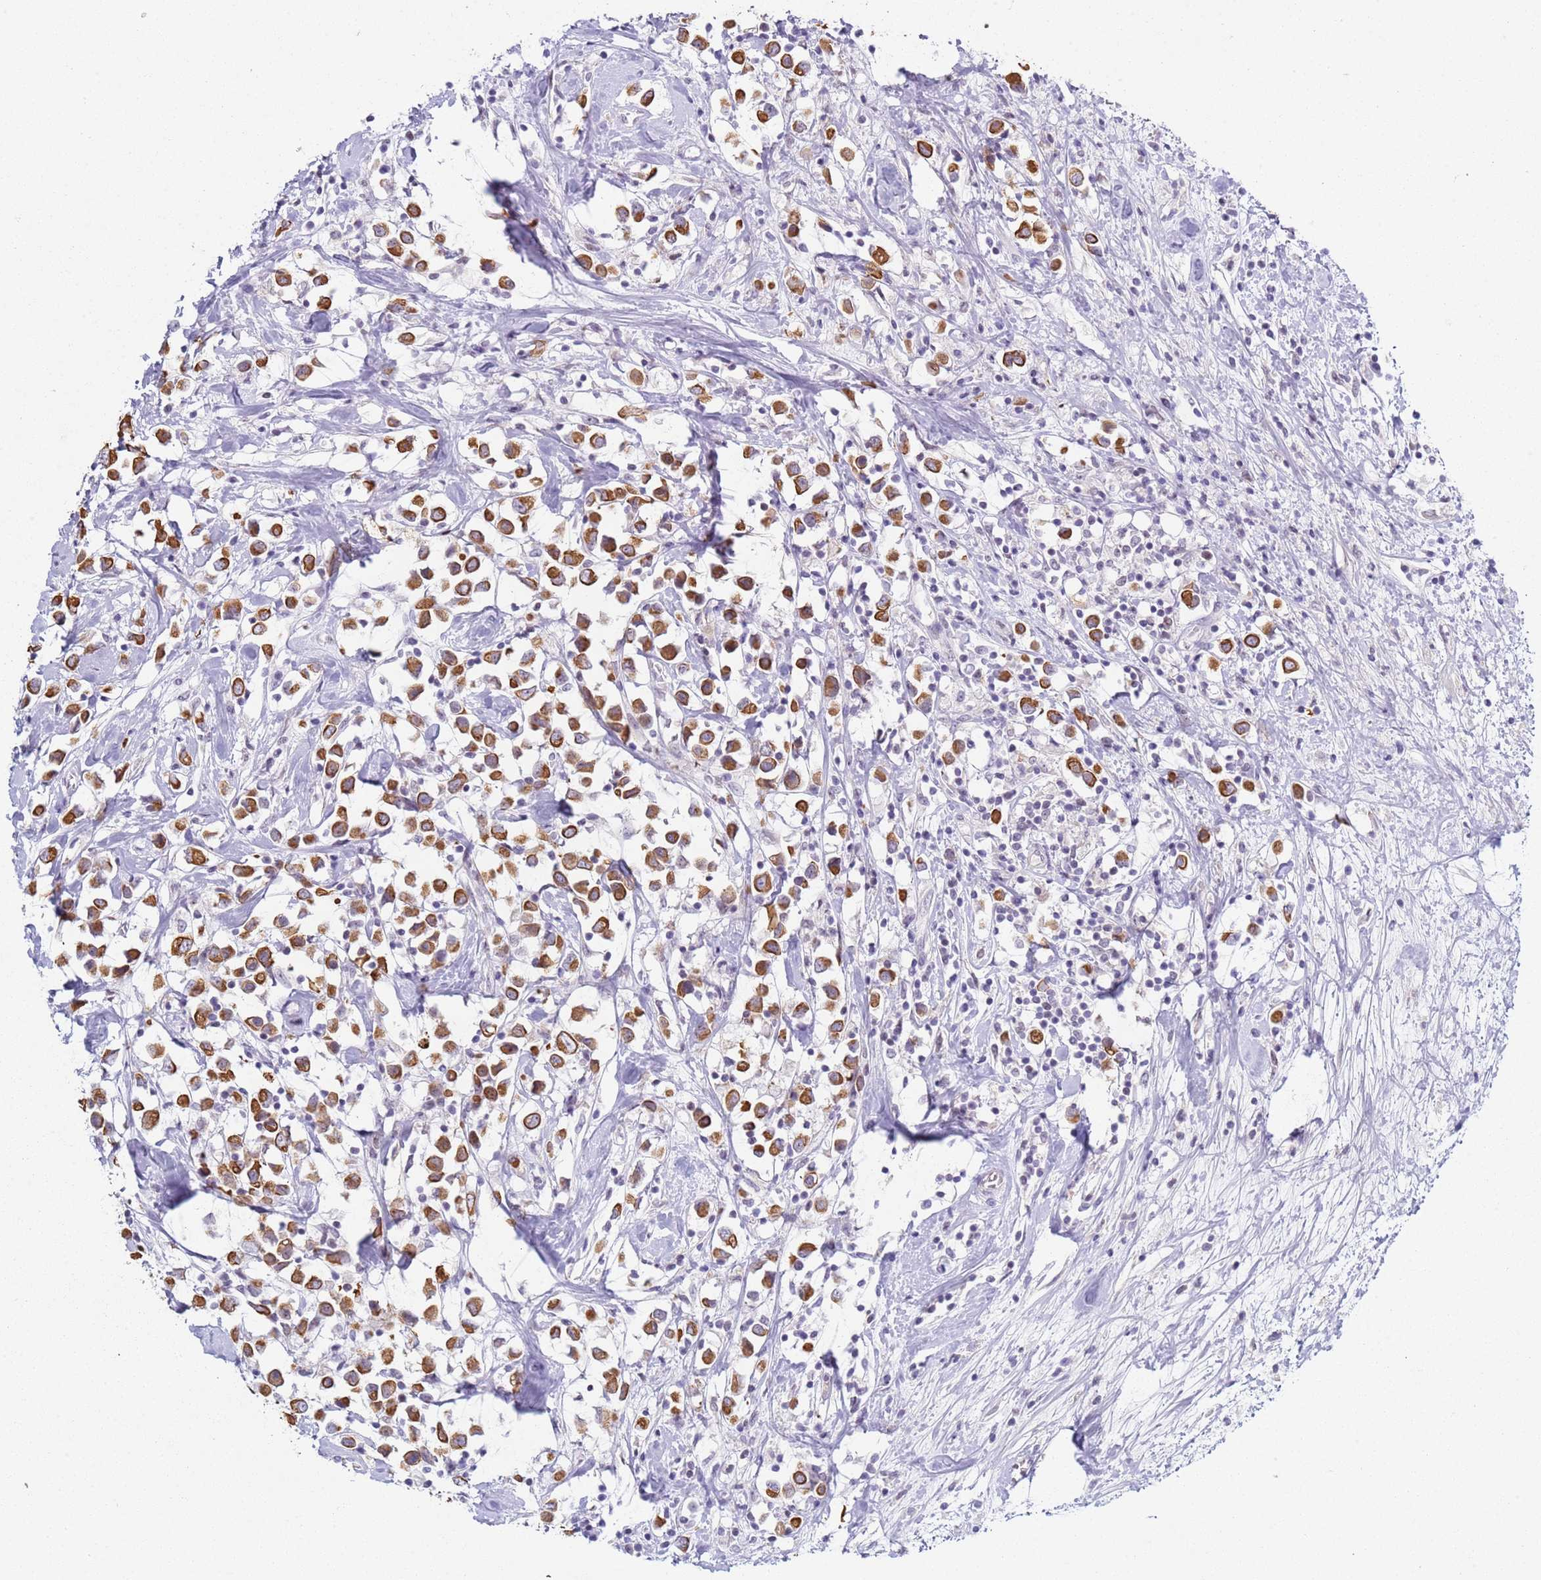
{"staining": {"intensity": "strong", "quantity": ">75%", "location": "cytoplasmic/membranous"}, "tissue": "breast cancer", "cell_type": "Tumor cells", "image_type": "cancer", "snomed": [{"axis": "morphology", "description": "Duct carcinoma"}, {"axis": "topography", "description": "Breast"}], "caption": "The immunohistochemical stain shows strong cytoplasmic/membranous expression in tumor cells of breast cancer tissue.", "gene": "NPAP1", "patient": {"sex": "female", "age": 61}}